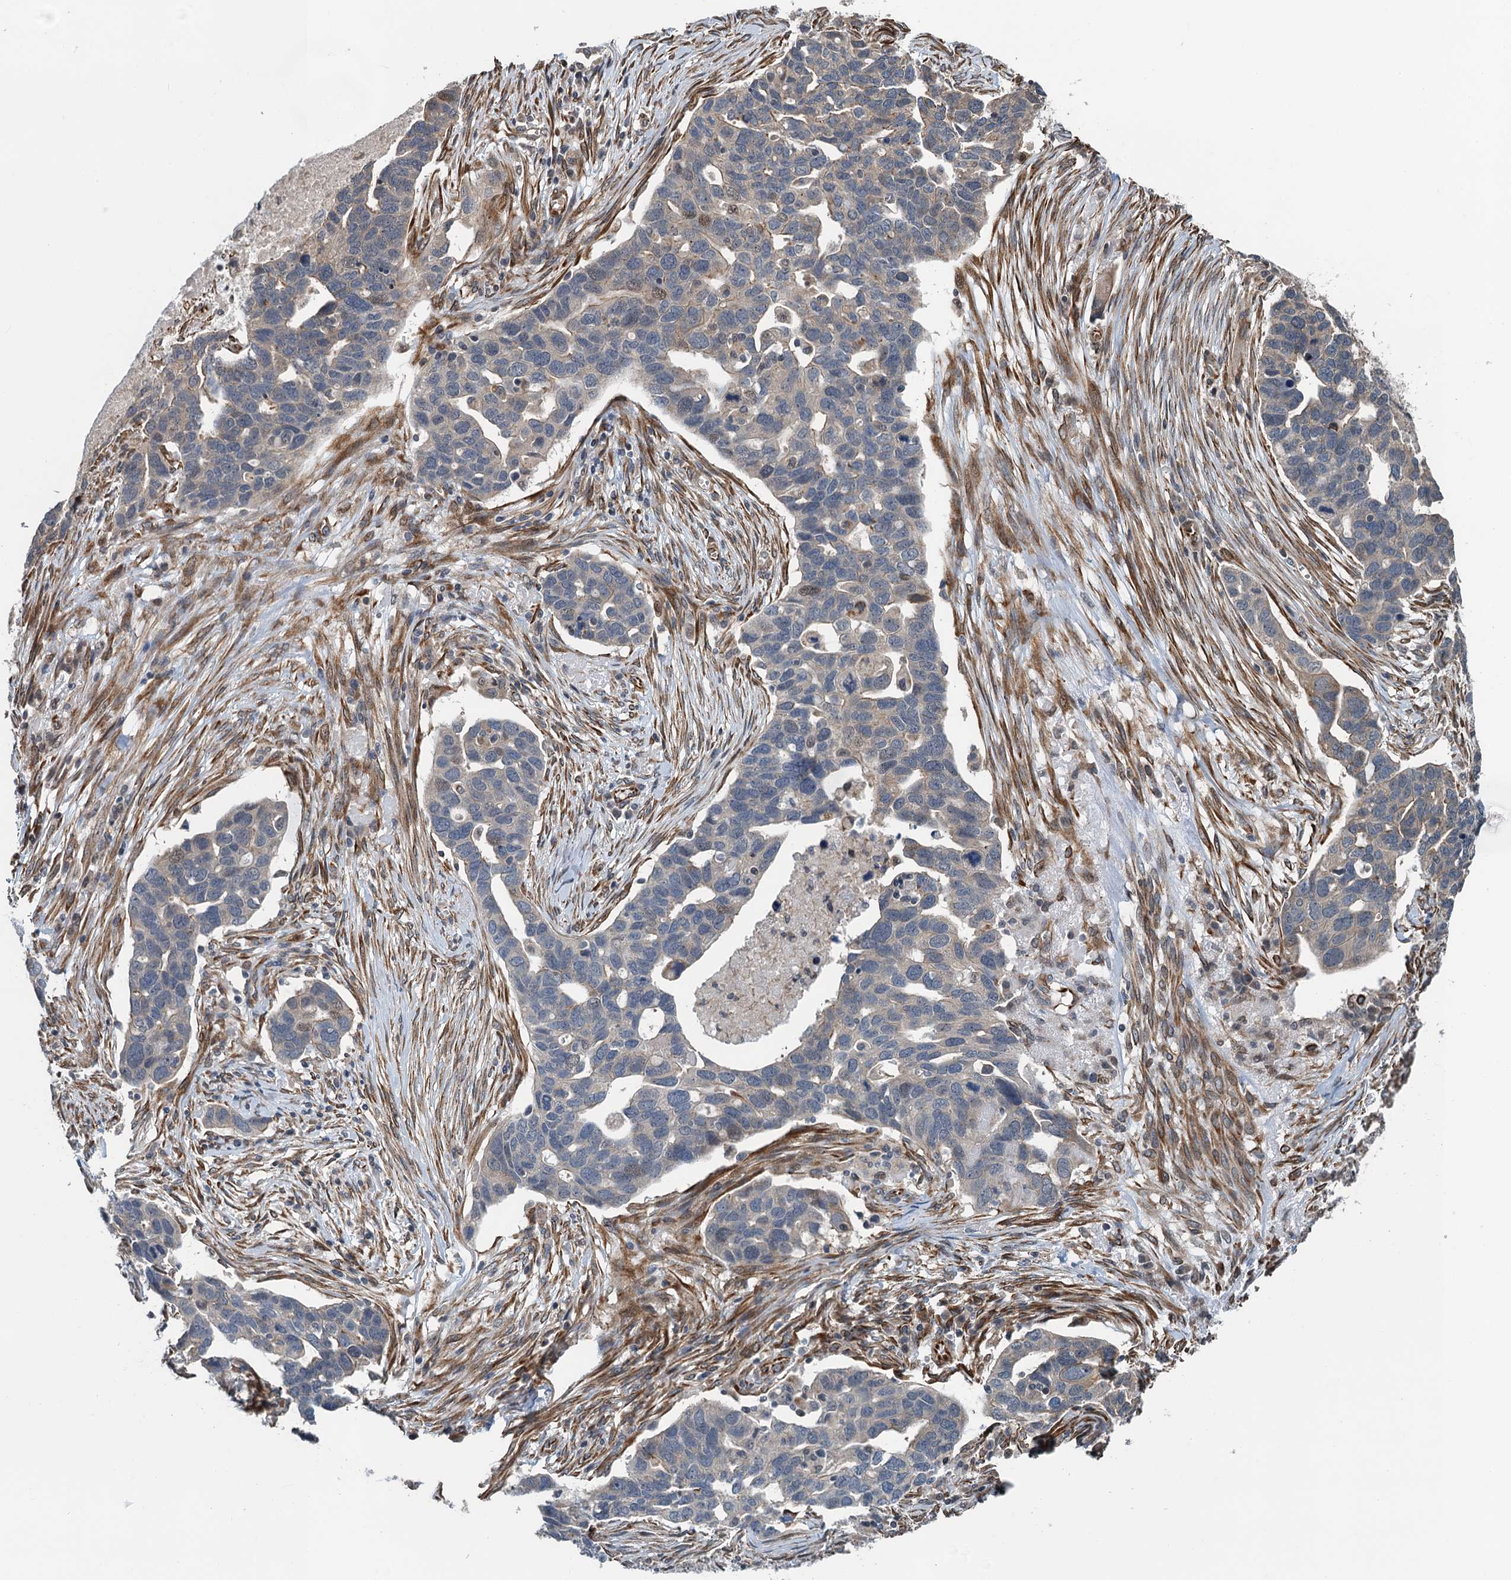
{"staining": {"intensity": "weak", "quantity": "<25%", "location": "cytoplasmic/membranous"}, "tissue": "ovarian cancer", "cell_type": "Tumor cells", "image_type": "cancer", "snomed": [{"axis": "morphology", "description": "Cystadenocarcinoma, serous, NOS"}, {"axis": "topography", "description": "Ovary"}], "caption": "This is an IHC micrograph of ovarian cancer (serous cystadenocarcinoma). There is no expression in tumor cells.", "gene": "WHAMM", "patient": {"sex": "female", "age": 54}}